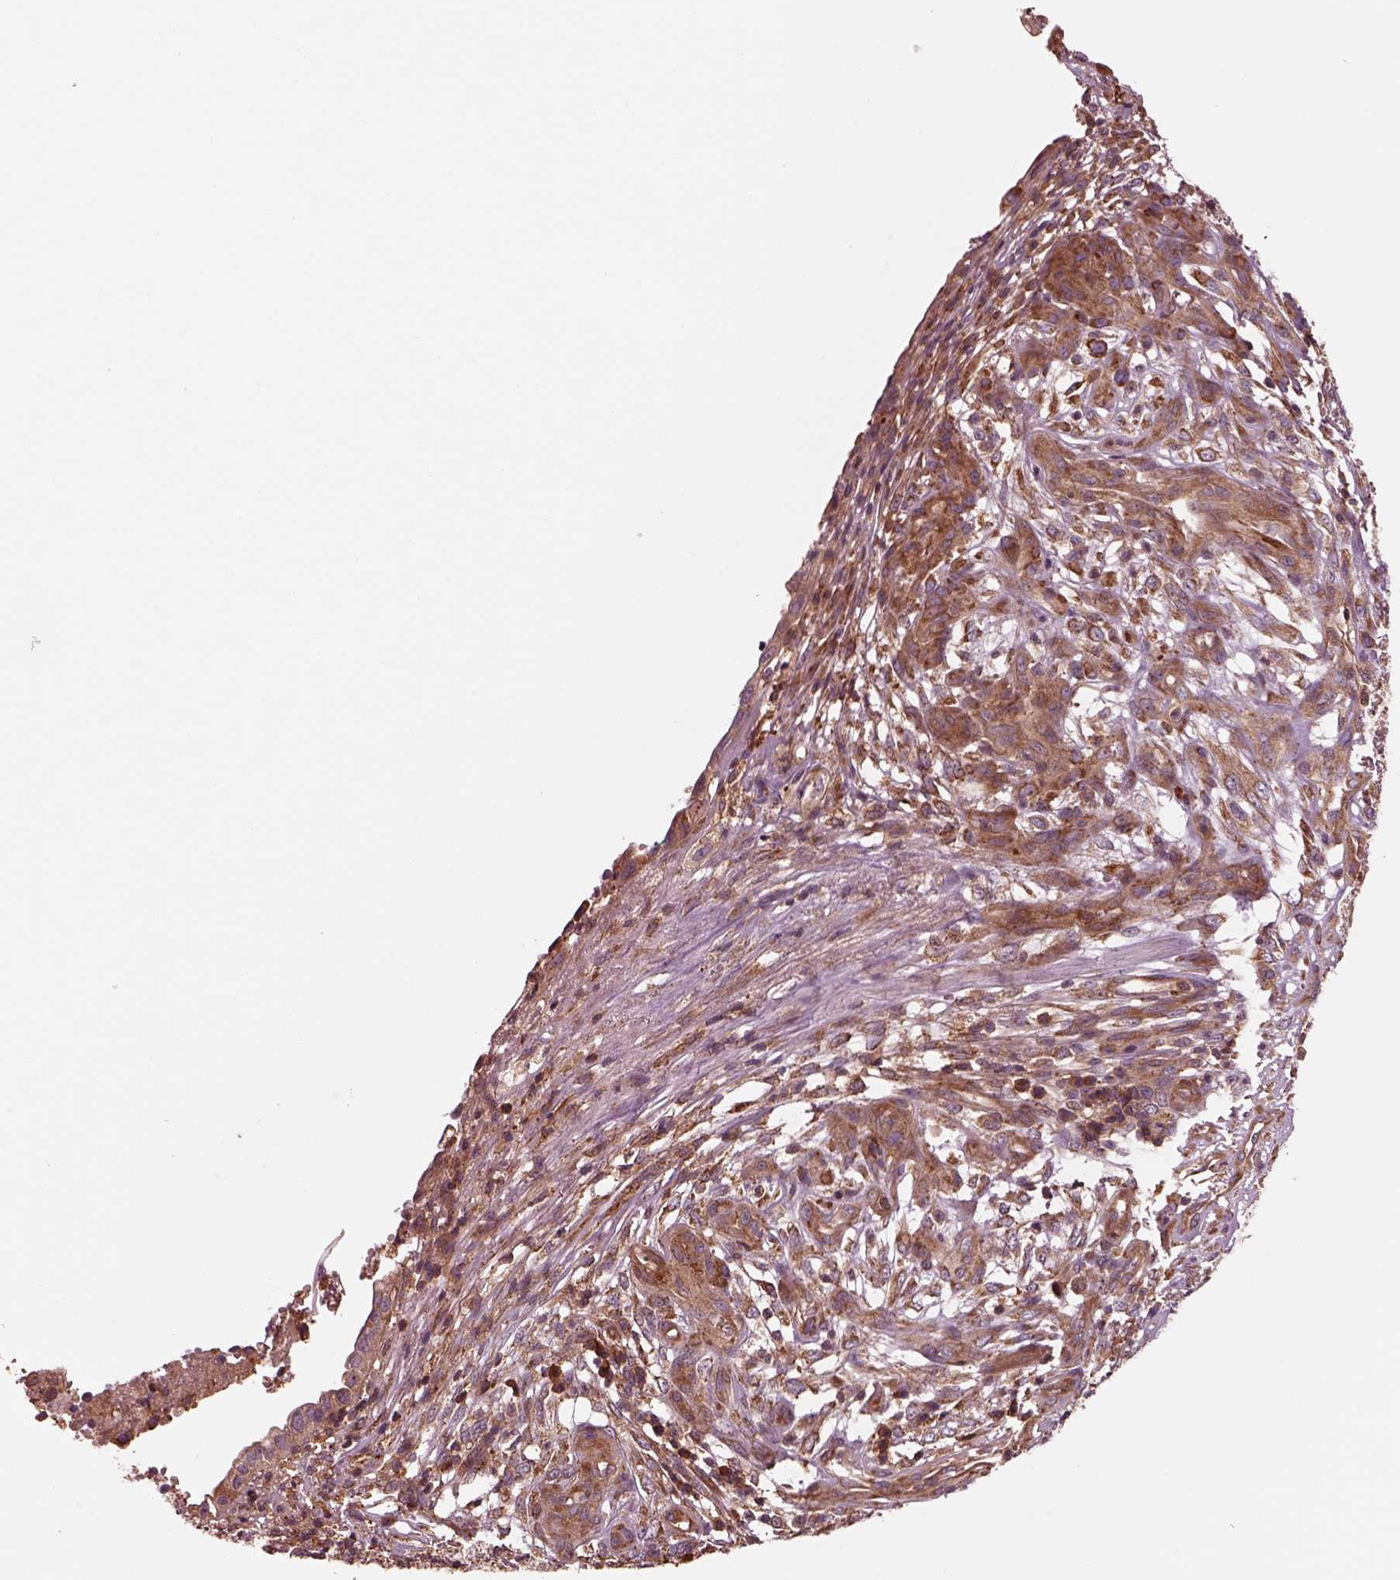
{"staining": {"intensity": "moderate", "quantity": "<25%", "location": "cytoplasmic/membranous"}, "tissue": "stomach cancer", "cell_type": "Tumor cells", "image_type": "cancer", "snomed": [{"axis": "morphology", "description": "Adenocarcinoma, NOS"}, {"axis": "topography", "description": "Stomach, upper"}], "caption": "Brown immunohistochemical staining in stomach cancer shows moderate cytoplasmic/membranous positivity in about <25% of tumor cells. The staining was performed using DAB to visualize the protein expression in brown, while the nuclei were stained in blue with hematoxylin (Magnification: 20x).", "gene": "ASCC2", "patient": {"sex": "female", "age": 67}}